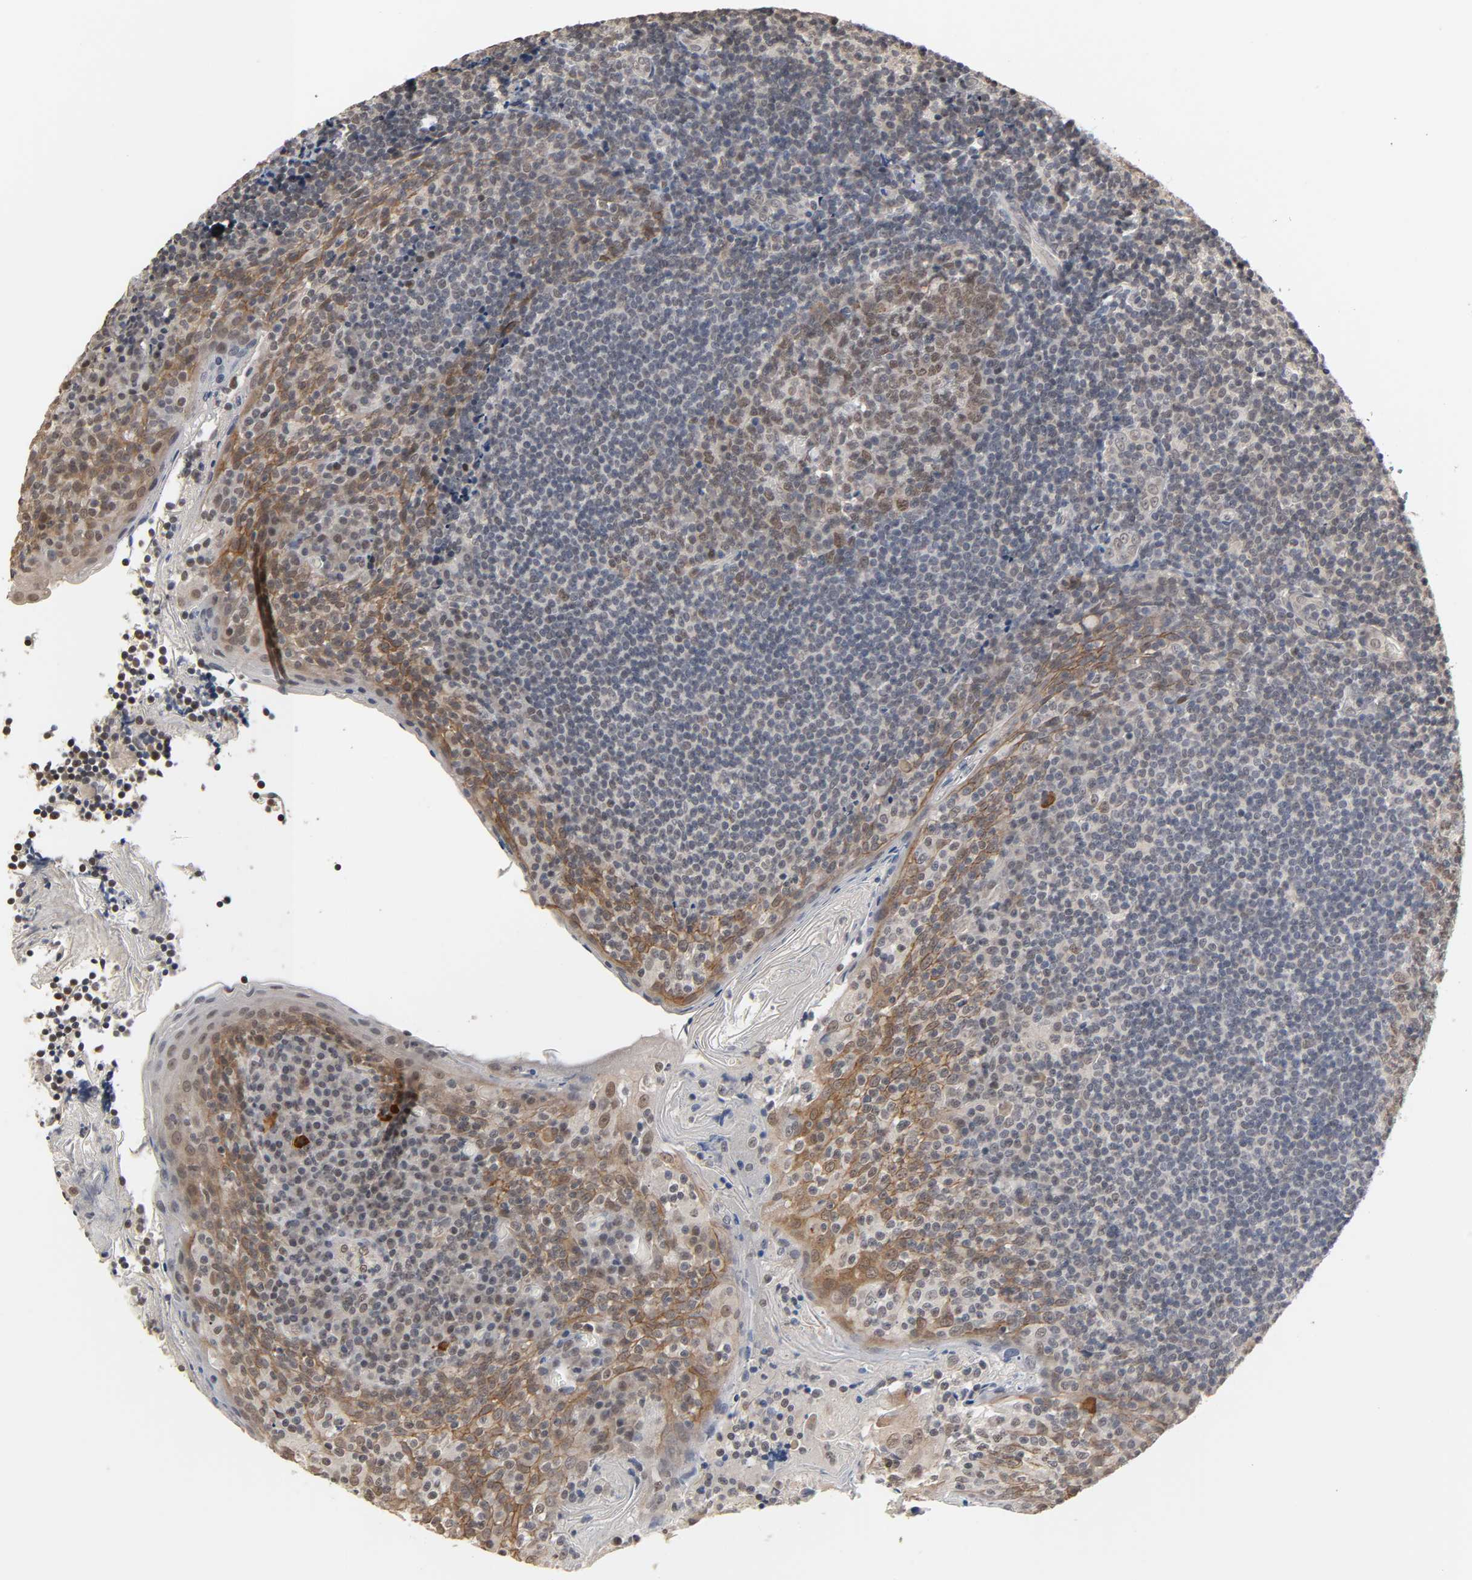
{"staining": {"intensity": "moderate", "quantity": ">75%", "location": "cytoplasmic/membranous,nuclear"}, "tissue": "tonsil", "cell_type": "Germinal center cells", "image_type": "normal", "snomed": [{"axis": "morphology", "description": "Normal tissue, NOS"}, {"axis": "topography", "description": "Tonsil"}], "caption": "Tonsil stained with a brown dye reveals moderate cytoplasmic/membranous,nuclear positive positivity in about >75% of germinal center cells.", "gene": "HTR1E", "patient": {"sex": "male", "age": 31}}